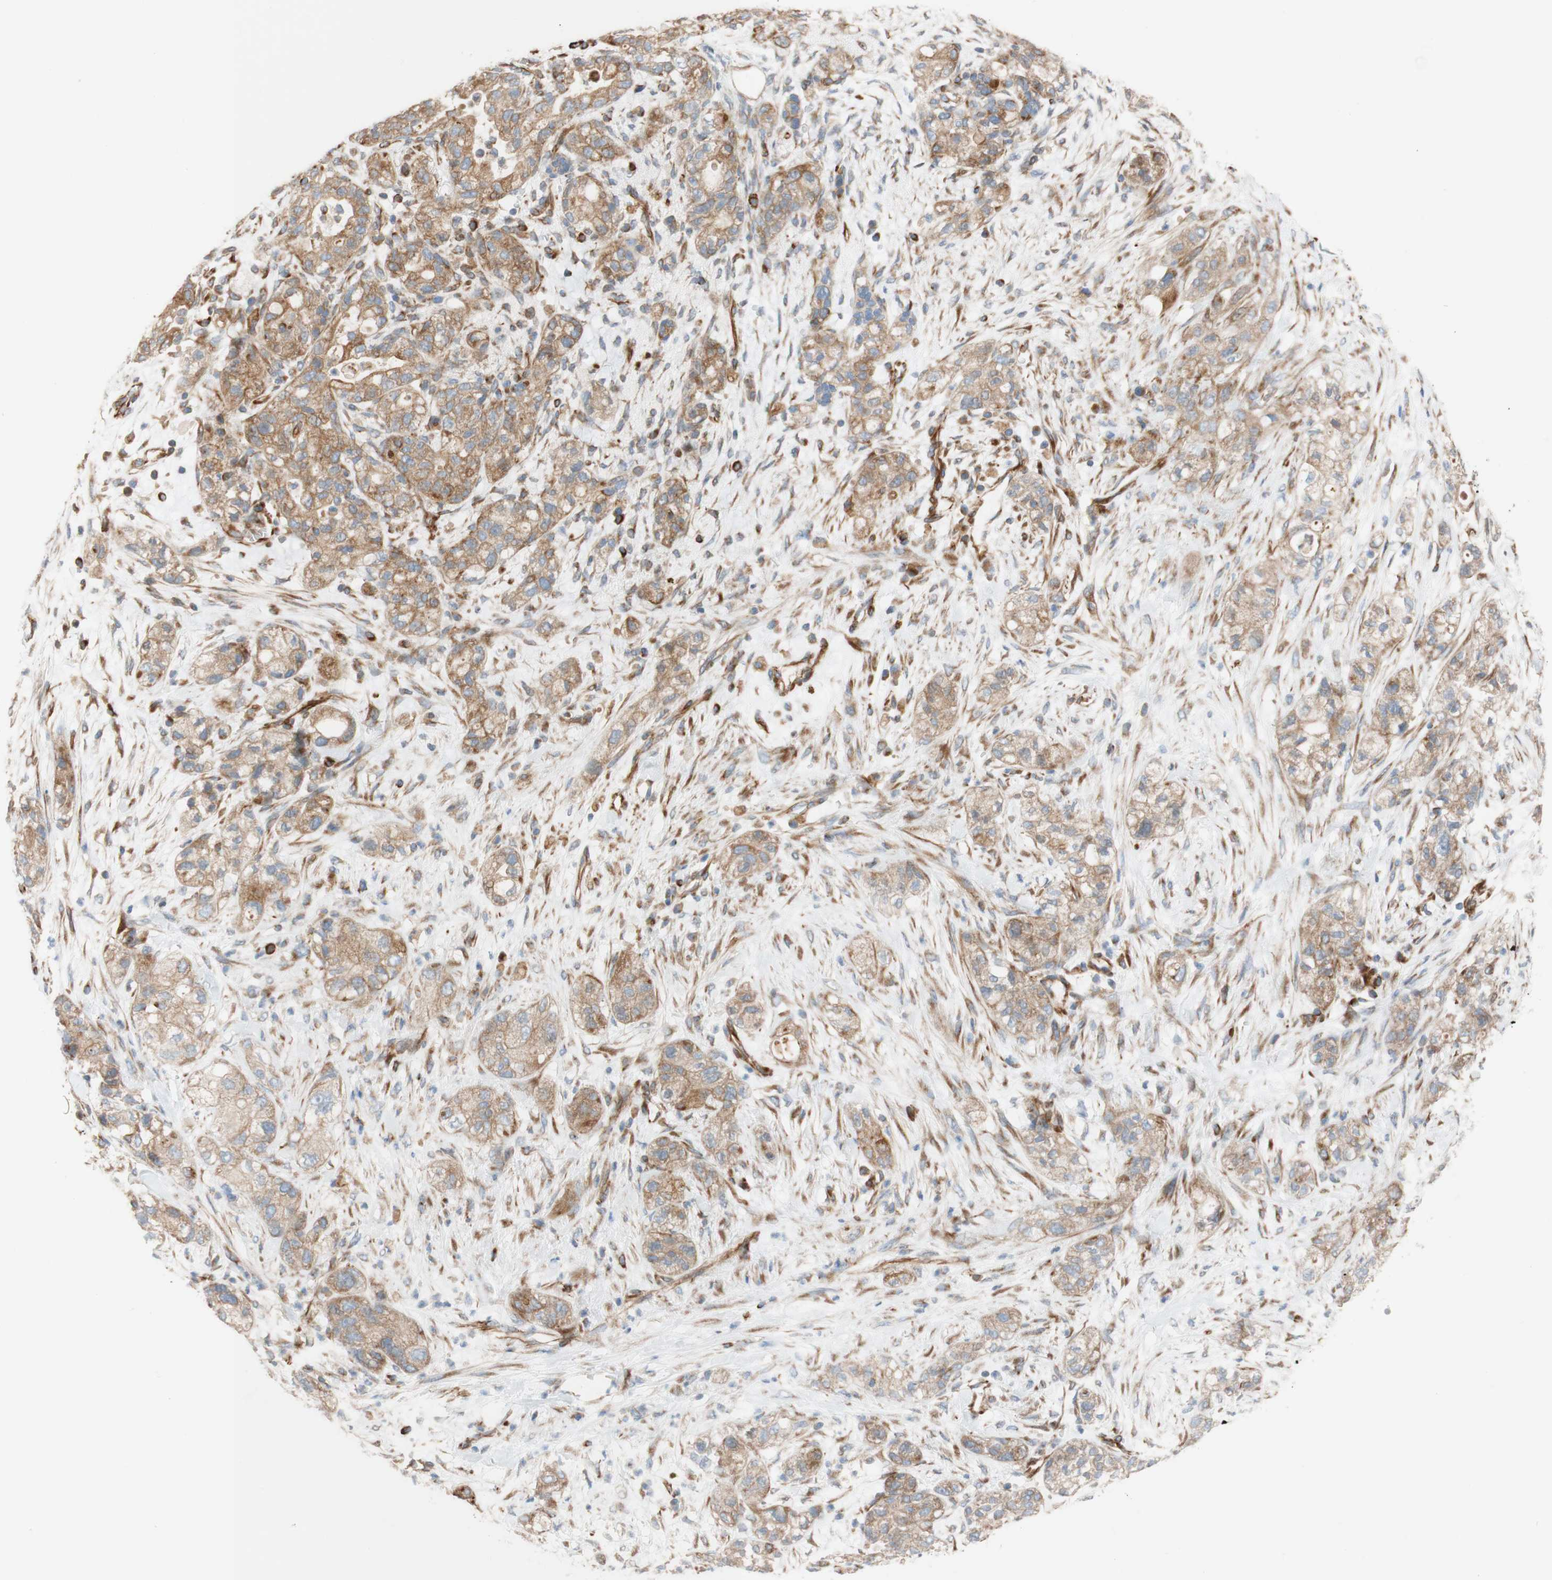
{"staining": {"intensity": "moderate", "quantity": ">75%", "location": "cytoplasmic/membranous"}, "tissue": "pancreatic cancer", "cell_type": "Tumor cells", "image_type": "cancer", "snomed": [{"axis": "morphology", "description": "Adenocarcinoma, NOS"}, {"axis": "topography", "description": "Pancreas"}], "caption": "Immunohistochemical staining of human pancreatic cancer (adenocarcinoma) exhibits medium levels of moderate cytoplasmic/membranous positivity in approximately >75% of tumor cells.", "gene": "C1orf43", "patient": {"sex": "female", "age": 78}}